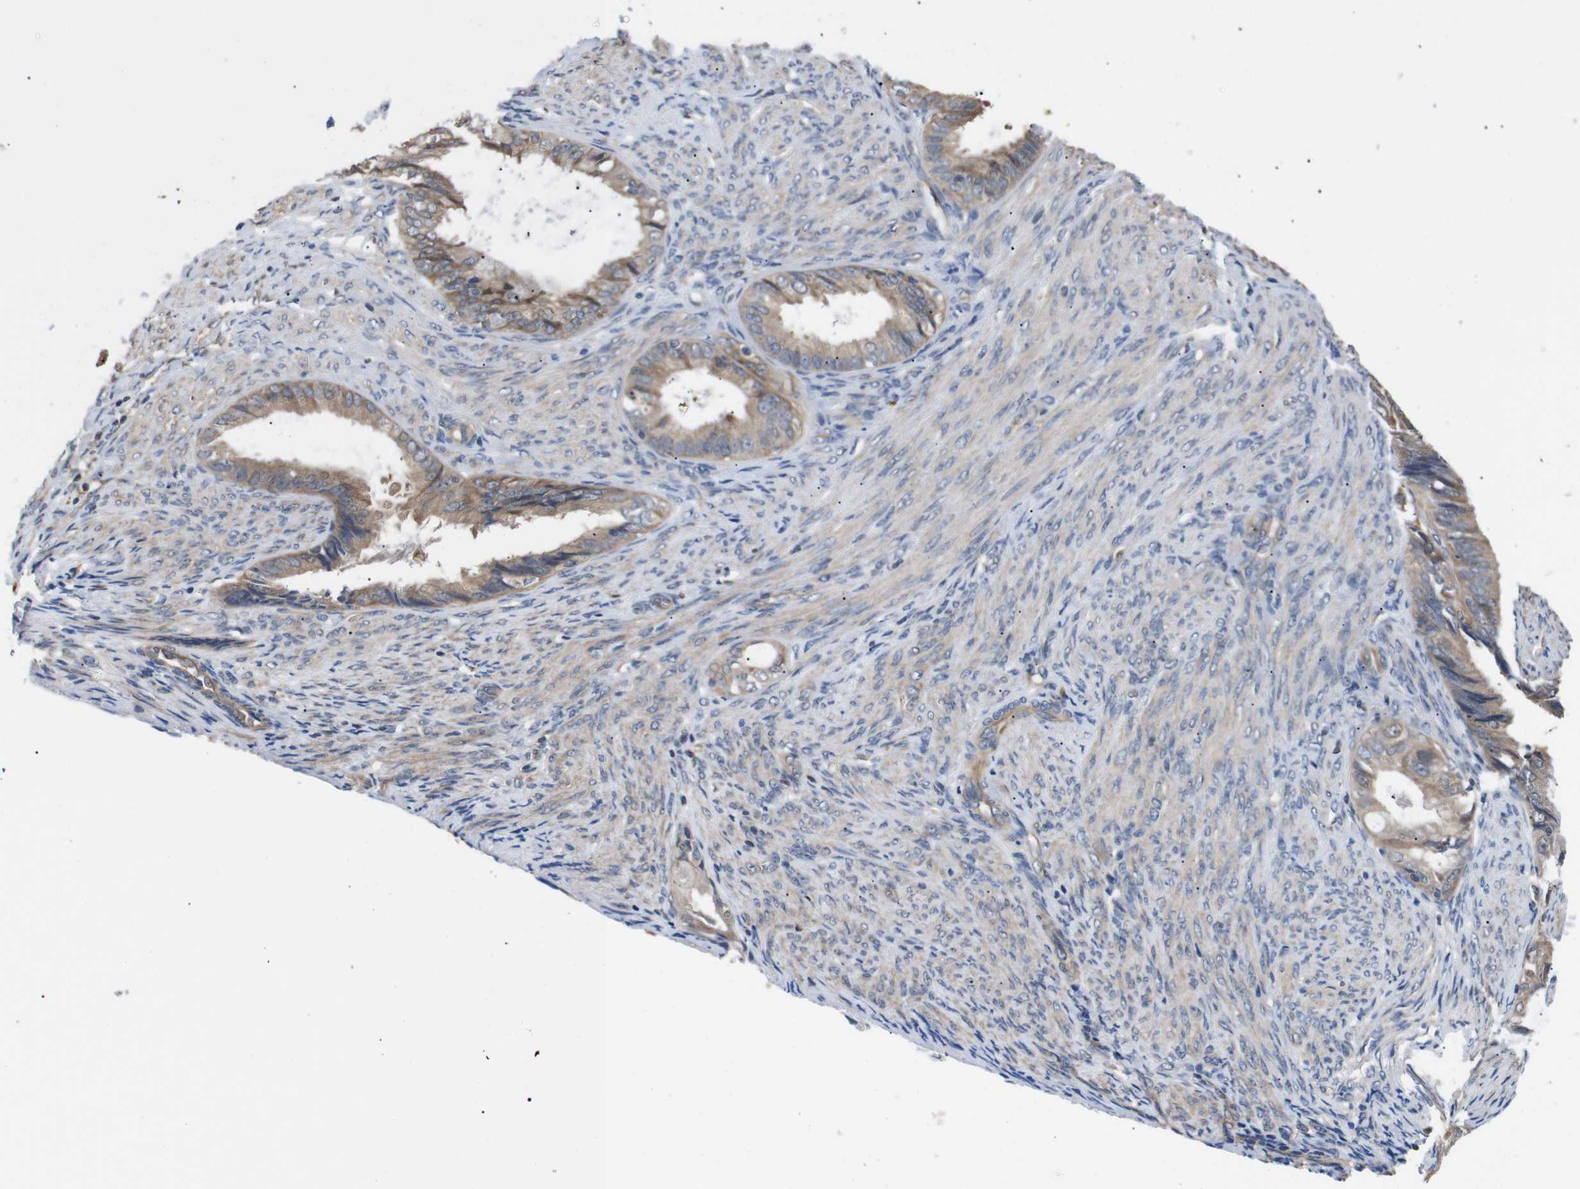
{"staining": {"intensity": "moderate", "quantity": ">75%", "location": "cytoplasmic/membranous"}, "tissue": "endometrial cancer", "cell_type": "Tumor cells", "image_type": "cancer", "snomed": [{"axis": "morphology", "description": "Adenocarcinoma, NOS"}, {"axis": "topography", "description": "Endometrium"}], "caption": "Moderate cytoplasmic/membranous expression for a protein is present in about >75% of tumor cells of endometrial cancer using IHC.", "gene": "DDR1", "patient": {"sex": "female", "age": 86}}